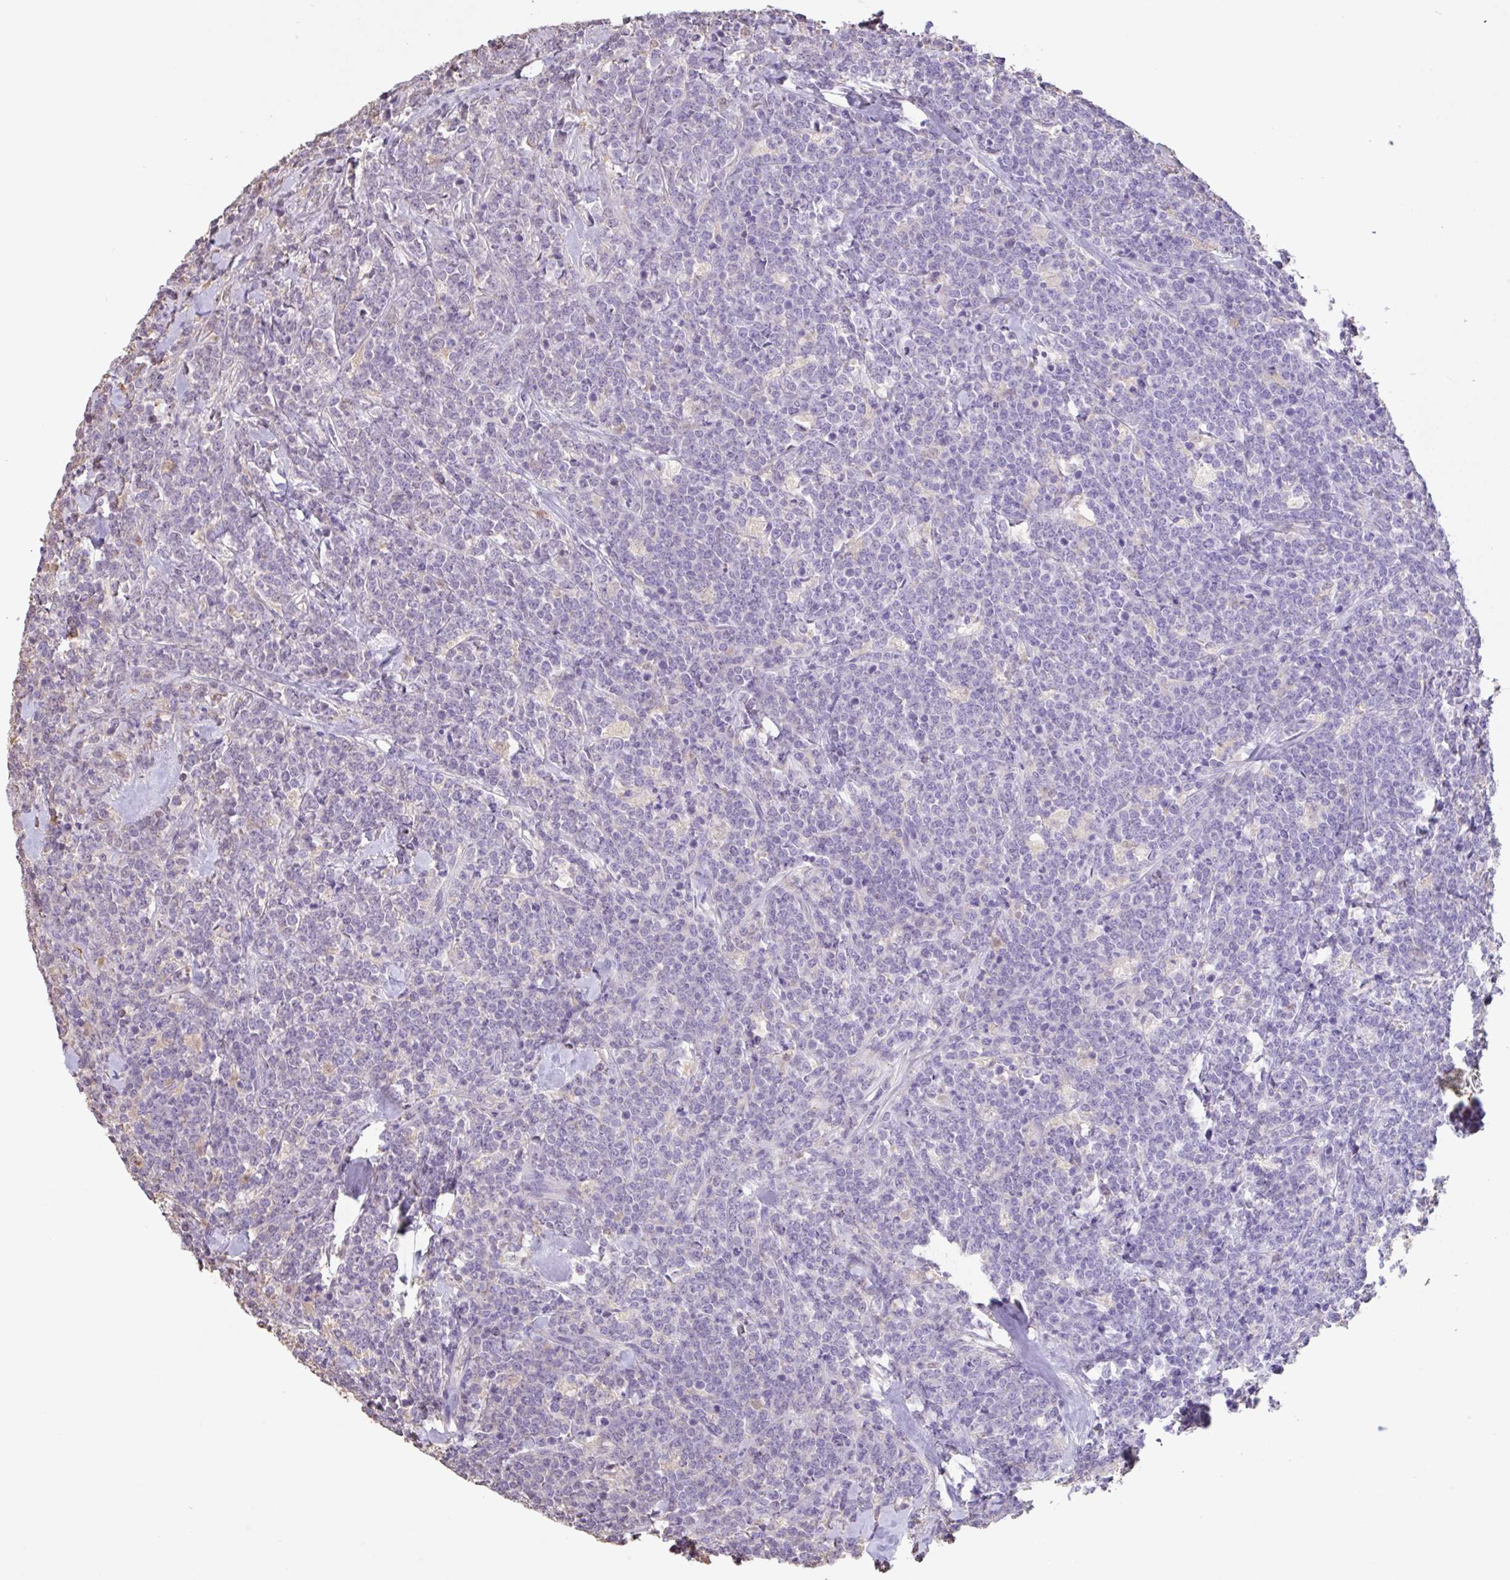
{"staining": {"intensity": "negative", "quantity": "none", "location": "none"}, "tissue": "lymphoma", "cell_type": "Tumor cells", "image_type": "cancer", "snomed": [{"axis": "morphology", "description": "Malignant lymphoma, non-Hodgkin's type, High grade"}, {"axis": "topography", "description": "Small intestine"}, {"axis": "topography", "description": "Colon"}], "caption": "Immunohistochemistry (IHC) image of neoplastic tissue: human lymphoma stained with DAB (3,3'-diaminobenzidine) demonstrates no significant protein staining in tumor cells.", "gene": "HOXC12", "patient": {"sex": "male", "age": 8}}